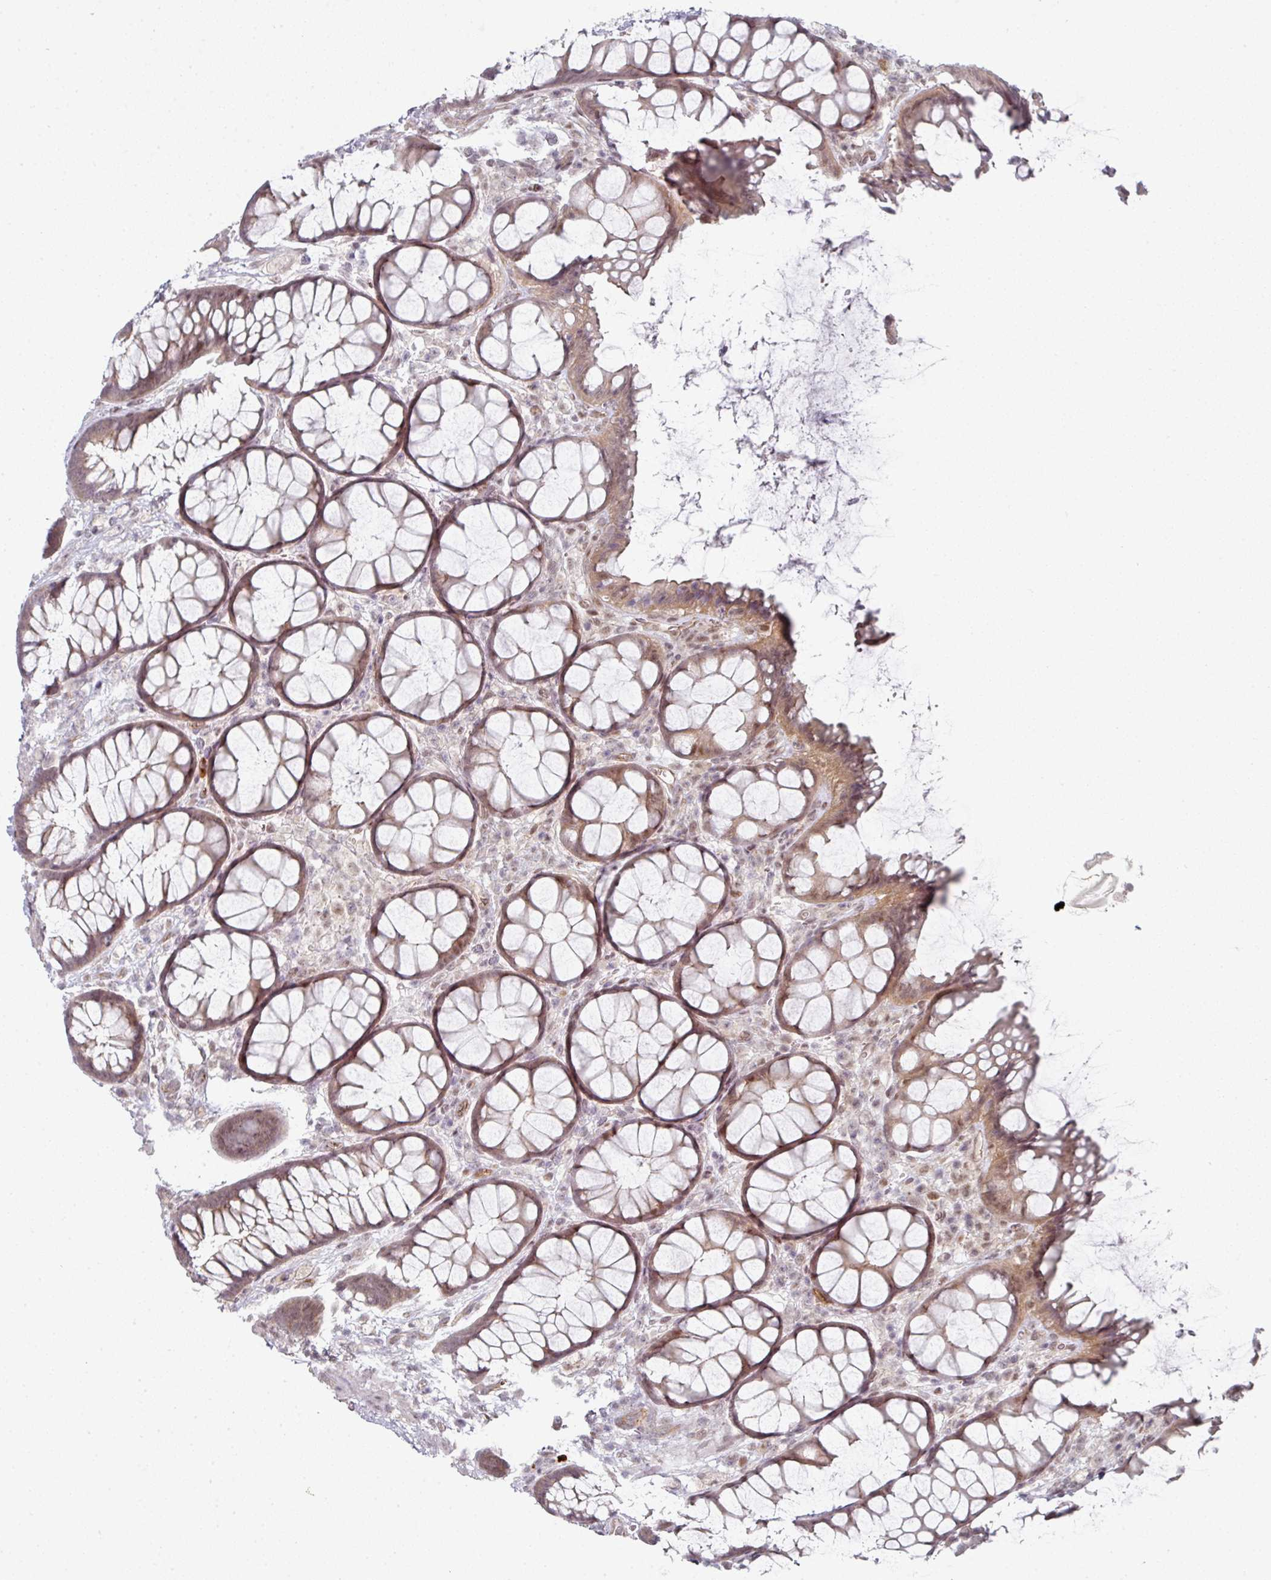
{"staining": {"intensity": "moderate", "quantity": ">75%", "location": "cytoplasmic/membranous,nuclear"}, "tissue": "rectum", "cell_type": "Glandular cells", "image_type": "normal", "snomed": [{"axis": "morphology", "description": "Normal tissue, NOS"}, {"axis": "topography", "description": "Rectum"}], "caption": "Human rectum stained for a protein (brown) shows moderate cytoplasmic/membranous,nuclear positive staining in approximately >75% of glandular cells.", "gene": "TMCC1", "patient": {"sex": "female", "age": 67}}